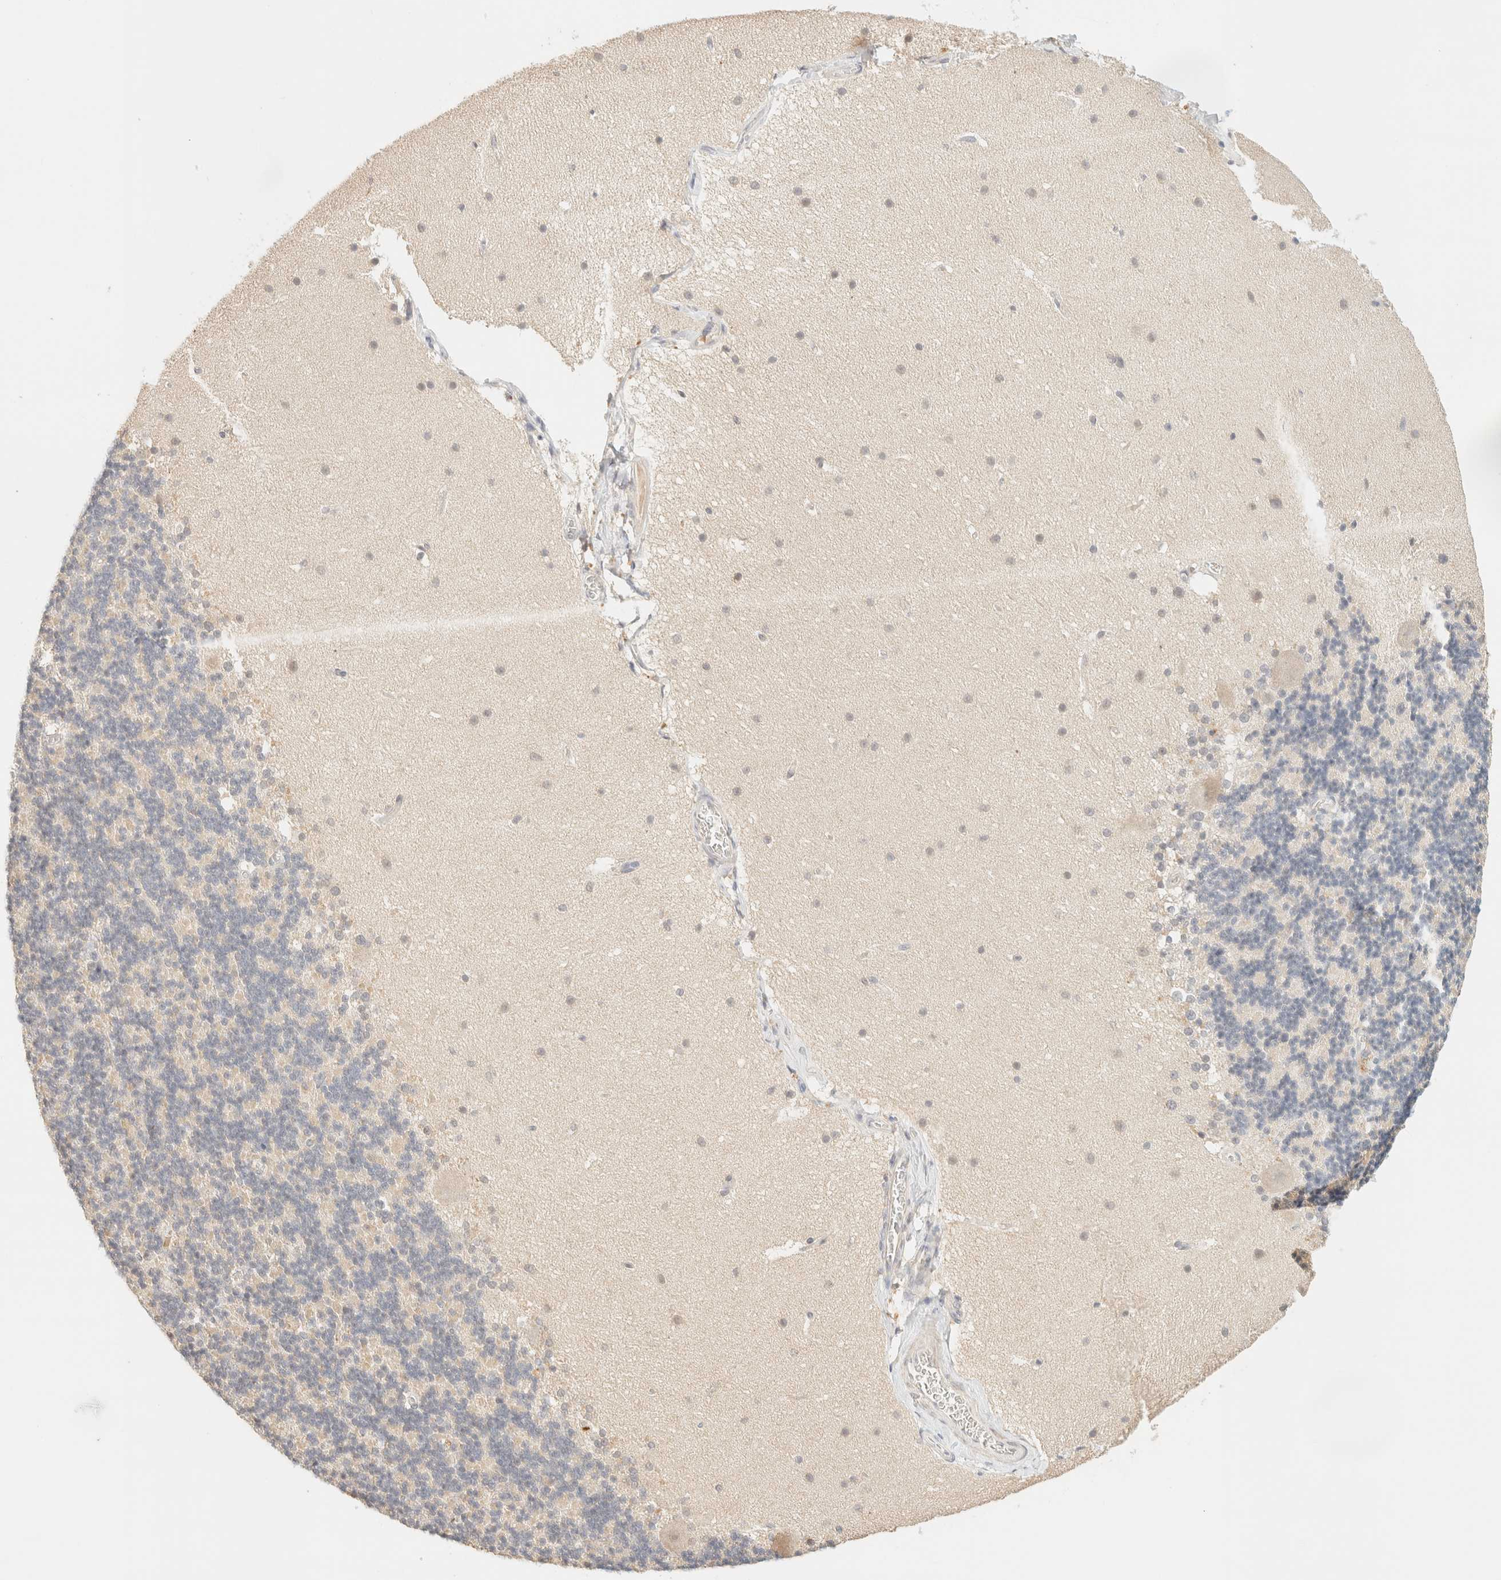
{"staining": {"intensity": "negative", "quantity": "none", "location": "none"}, "tissue": "cerebellum", "cell_type": "Cells in granular layer", "image_type": "normal", "snomed": [{"axis": "morphology", "description": "Normal tissue, NOS"}, {"axis": "topography", "description": "Cerebellum"}], "caption": "IHC of normal cerebellum shows no staining in cells in granular layer.", "gene": "TIMD4", "patient": {"sex": "female", "age": 19}}